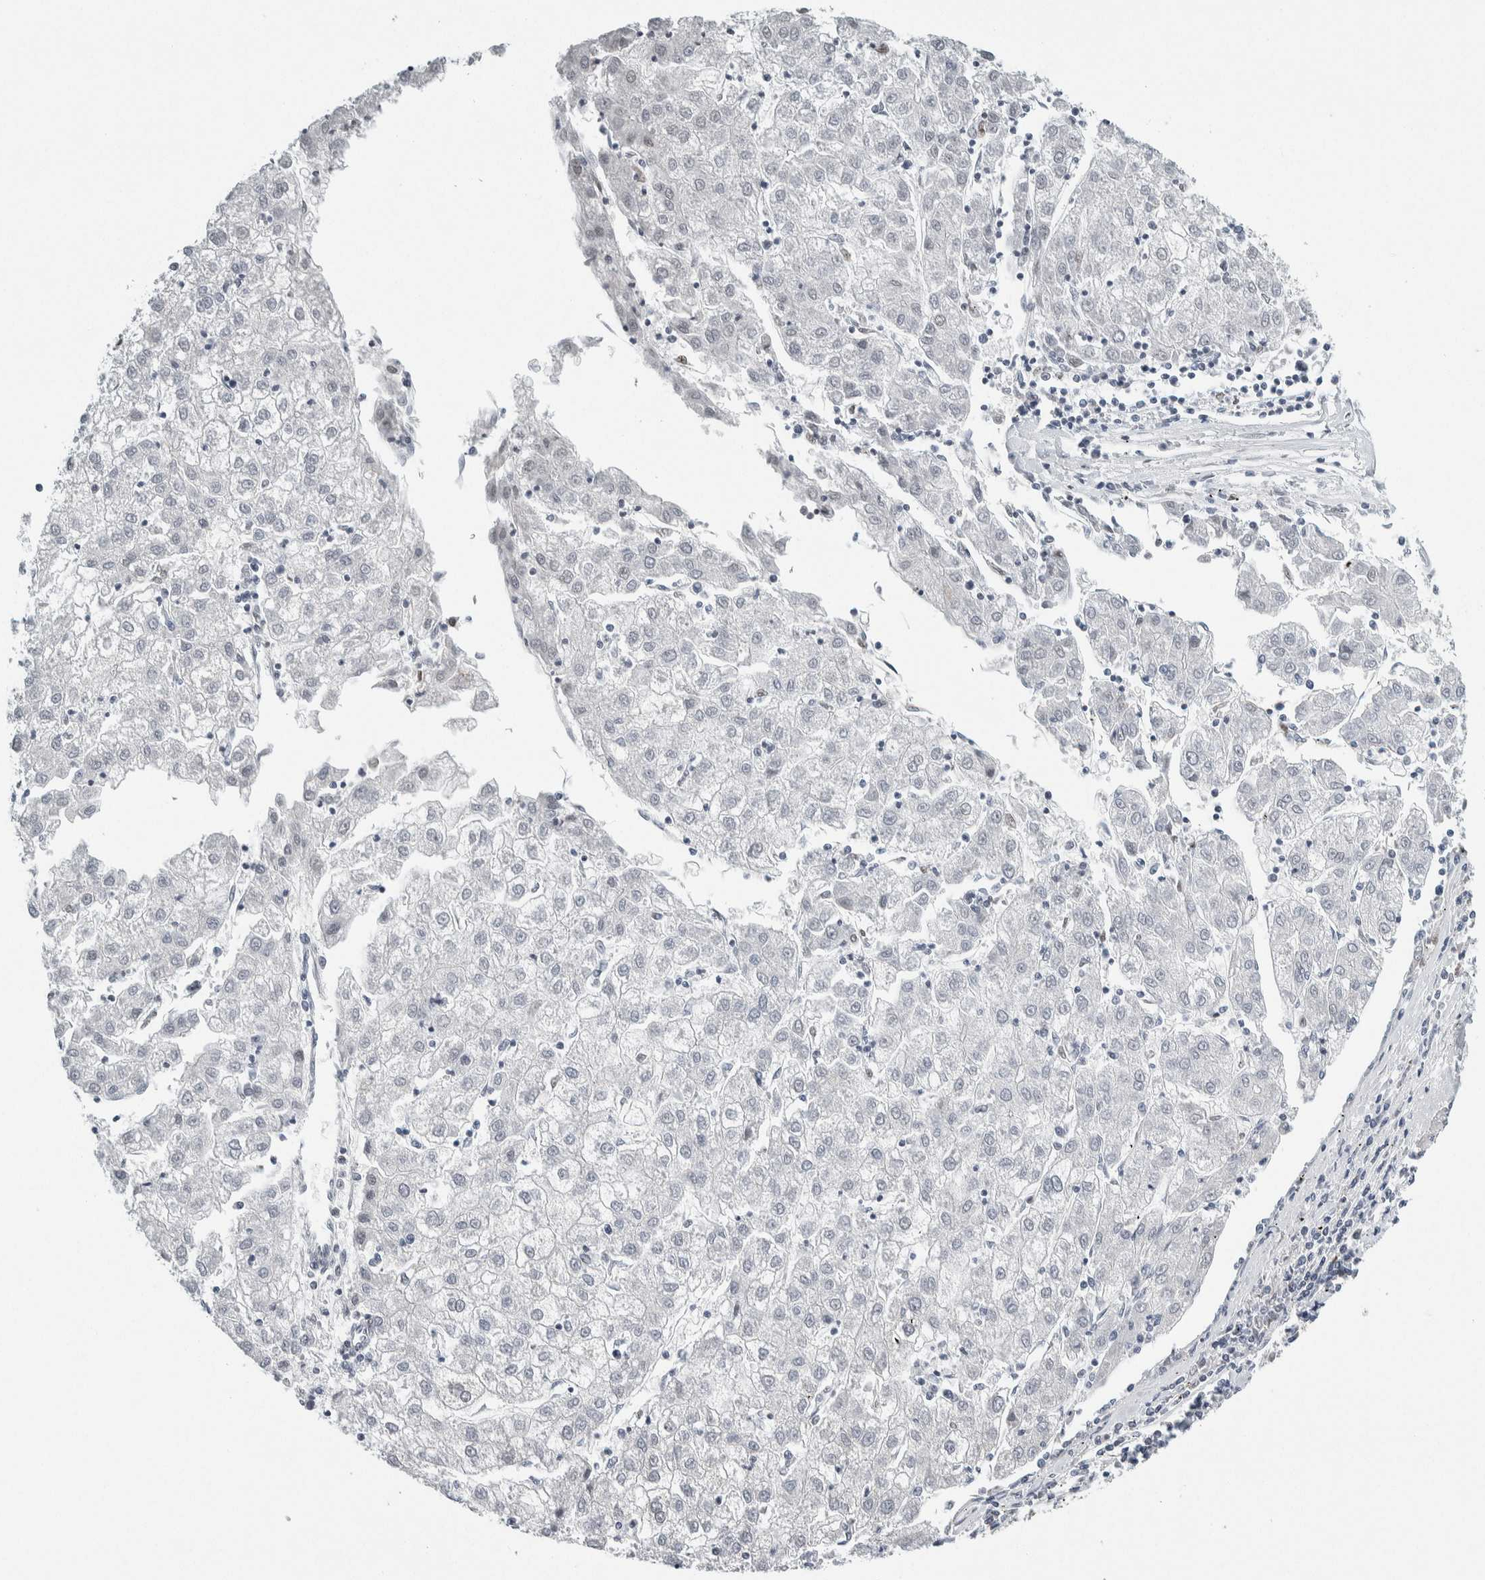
{"staining": {"intensity": "negative", "quantity": "none", "location": "none"}, "tissue": "liver cancer", "cell_type": "Tumor cells", "image_type": "cancer", "snomed": [{"axis": "morphology", "description": "Carcinoma, Hepatocellular, NOS"}, {"axis": "topography", "description": "Liver"}], "caption": "DAB immunohistochemical staining of human liver hepatocellular carcinoma displays no significant expression in tumor cells.", "gene": "NEUROD1", "patient": {"sex": "male", "age": 72}}